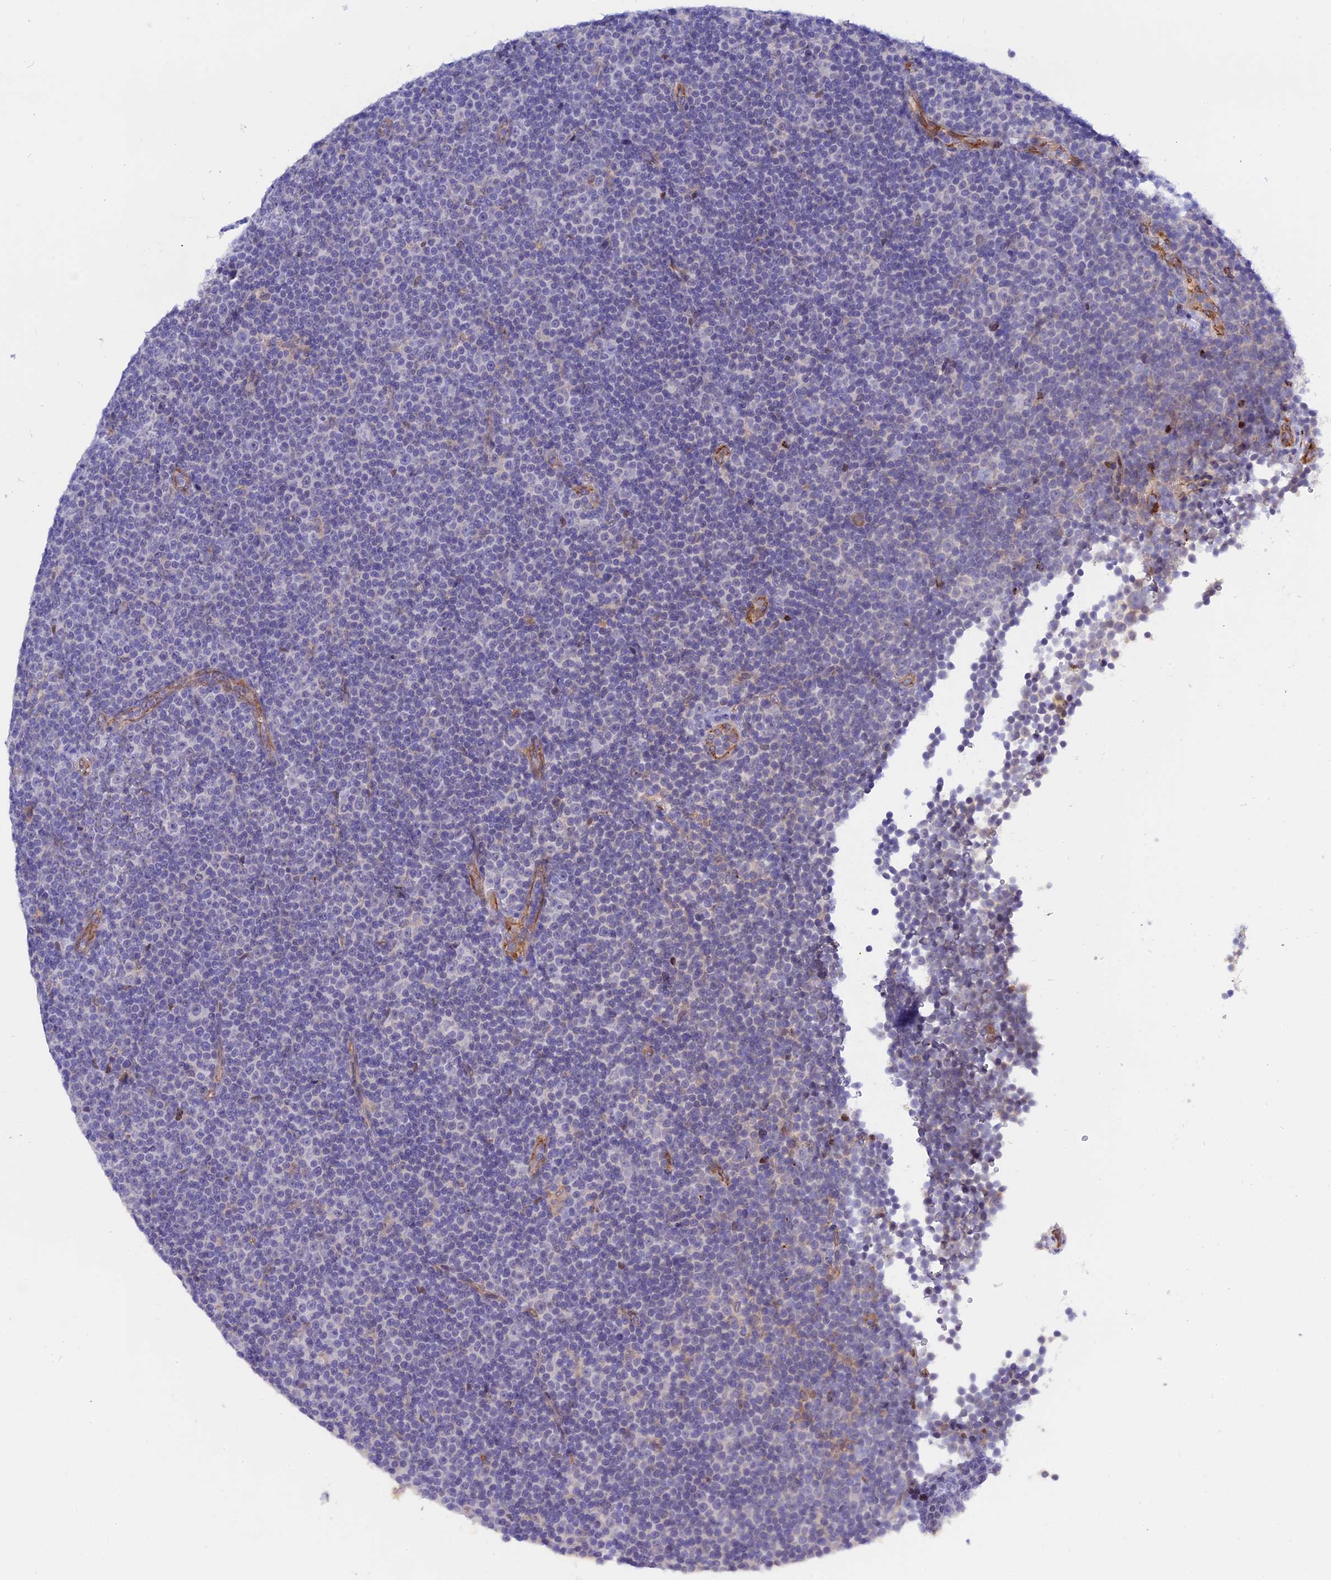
{"staining": {"intensity": "negative", "quantity": "none", "location": "none"}, "tissue": "lymphoma", "cell_type": "Tumor cells", "image_type": "cancer", "snomed": [{"axis": "morphology", "description": "Malignant lymphoma, non-Hodgkin's type, Low grade"}, {"axis": "topography", "description": "Lymph node"}], "caption": "Image shows no significant protein positivity in tumor cells of malignant lymphoma, non-Hodgkin's type (low-grade).", "gene": "GK5", "patient": {"sex": "female", "age": 67}}